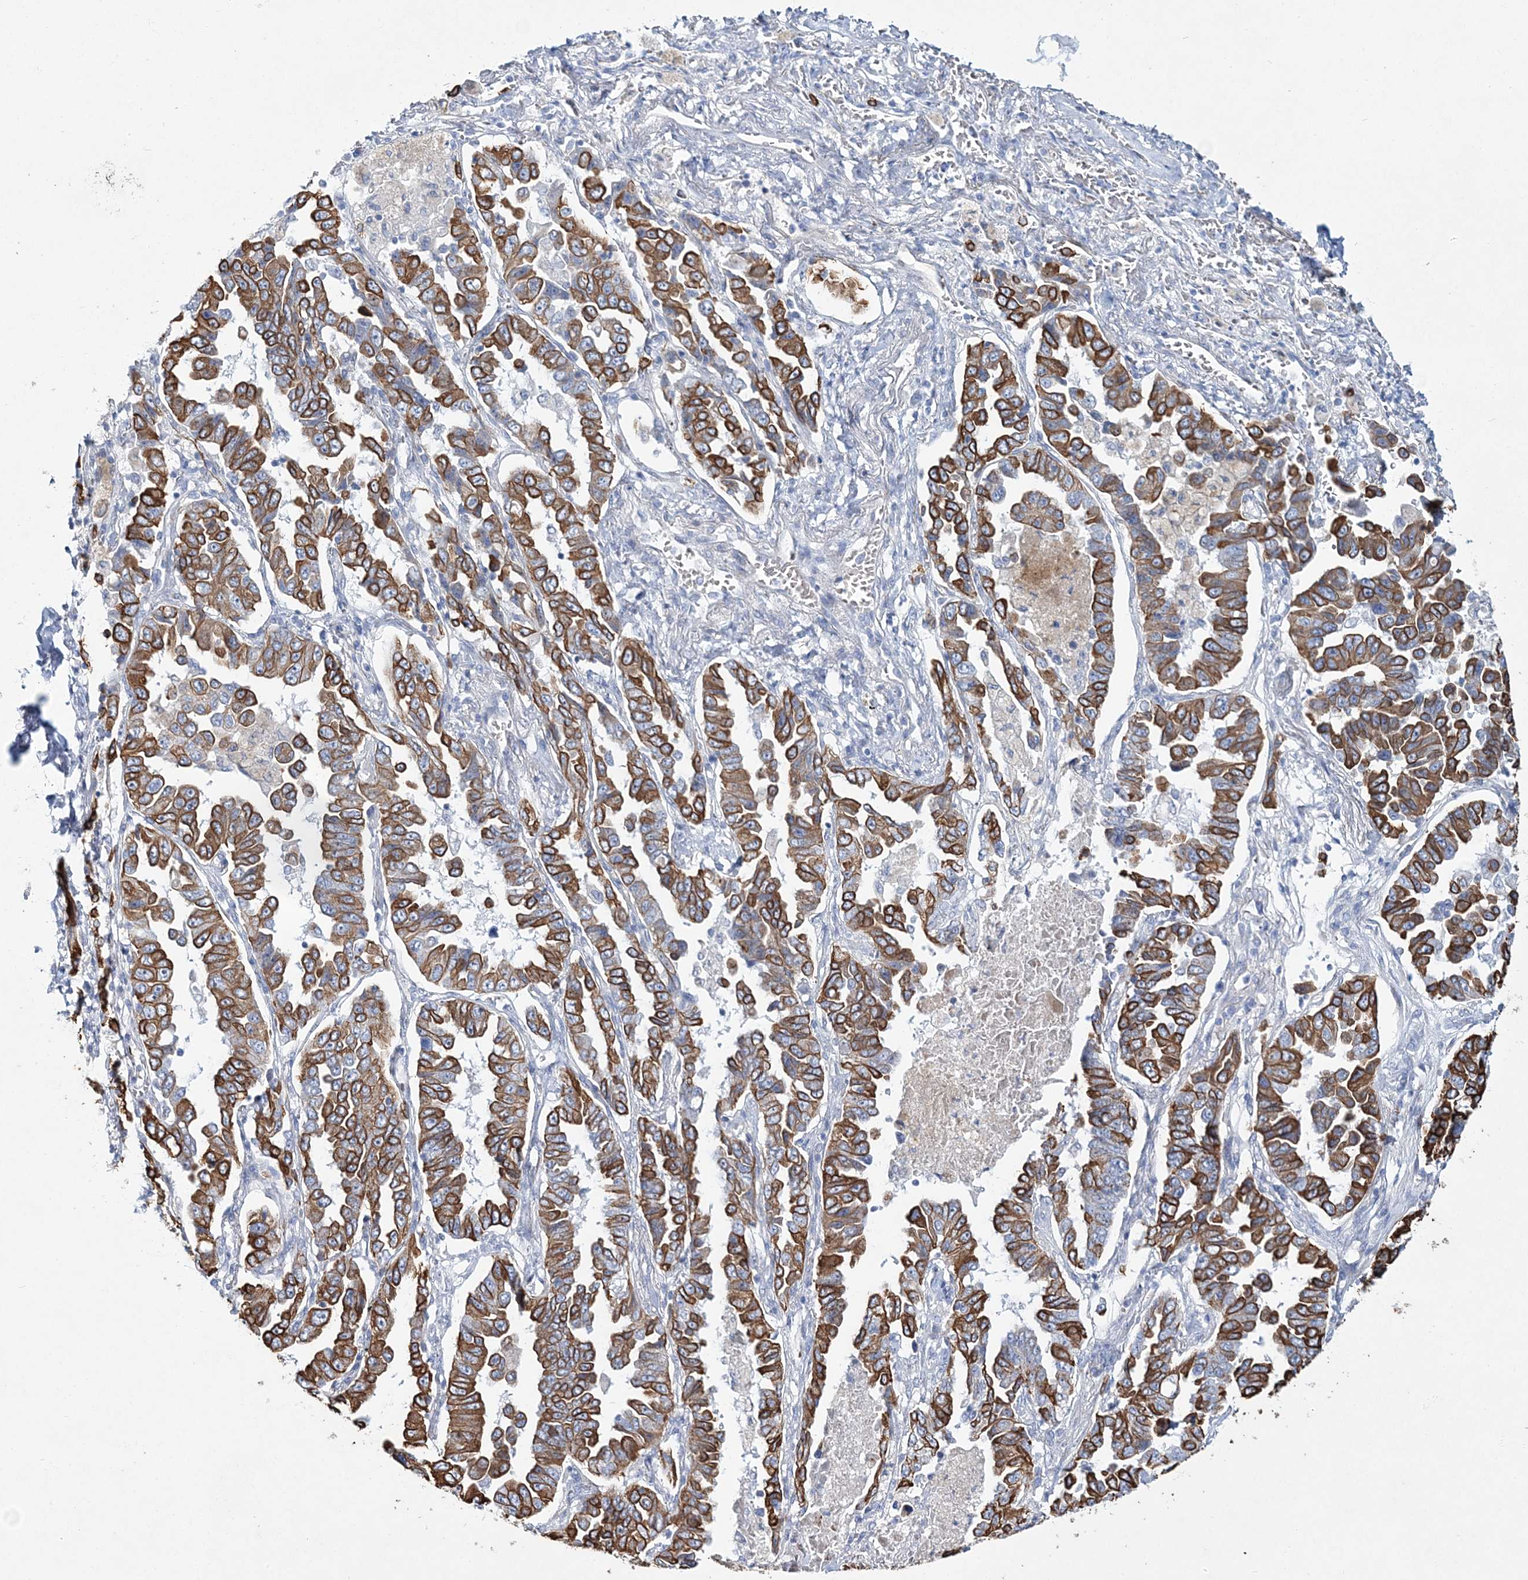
{"staining": {"intensity": "strong", "quantity": ">75%", "location": "cytoplasmic/membranous"}, "tissue": "lung cancer", "cell_type": "Tumor cells", "image_type": "cancer", "snomed": [{"axis": "morphology", "description": "Adenocarcinoma, NOS"}, {"axis": "topography", "description": "Lung"}], "caption": "High-magnification brightfield microscopy of lung cancer (adenocarcinoma) stained with DAB (brown) and counterstained with hematoxylin (blue). tumor cells exhibit strong cytoplasmic/membranous expression is seen in about>75% of cells. (Stains: DAB (3,3'-diaminobenzidine) in brown, nuclei in blue, Microscopy: brightfield microscopy at high magnification).", "gene": "ADGRL1", "patient": {"sex": "female", "age": 51}}